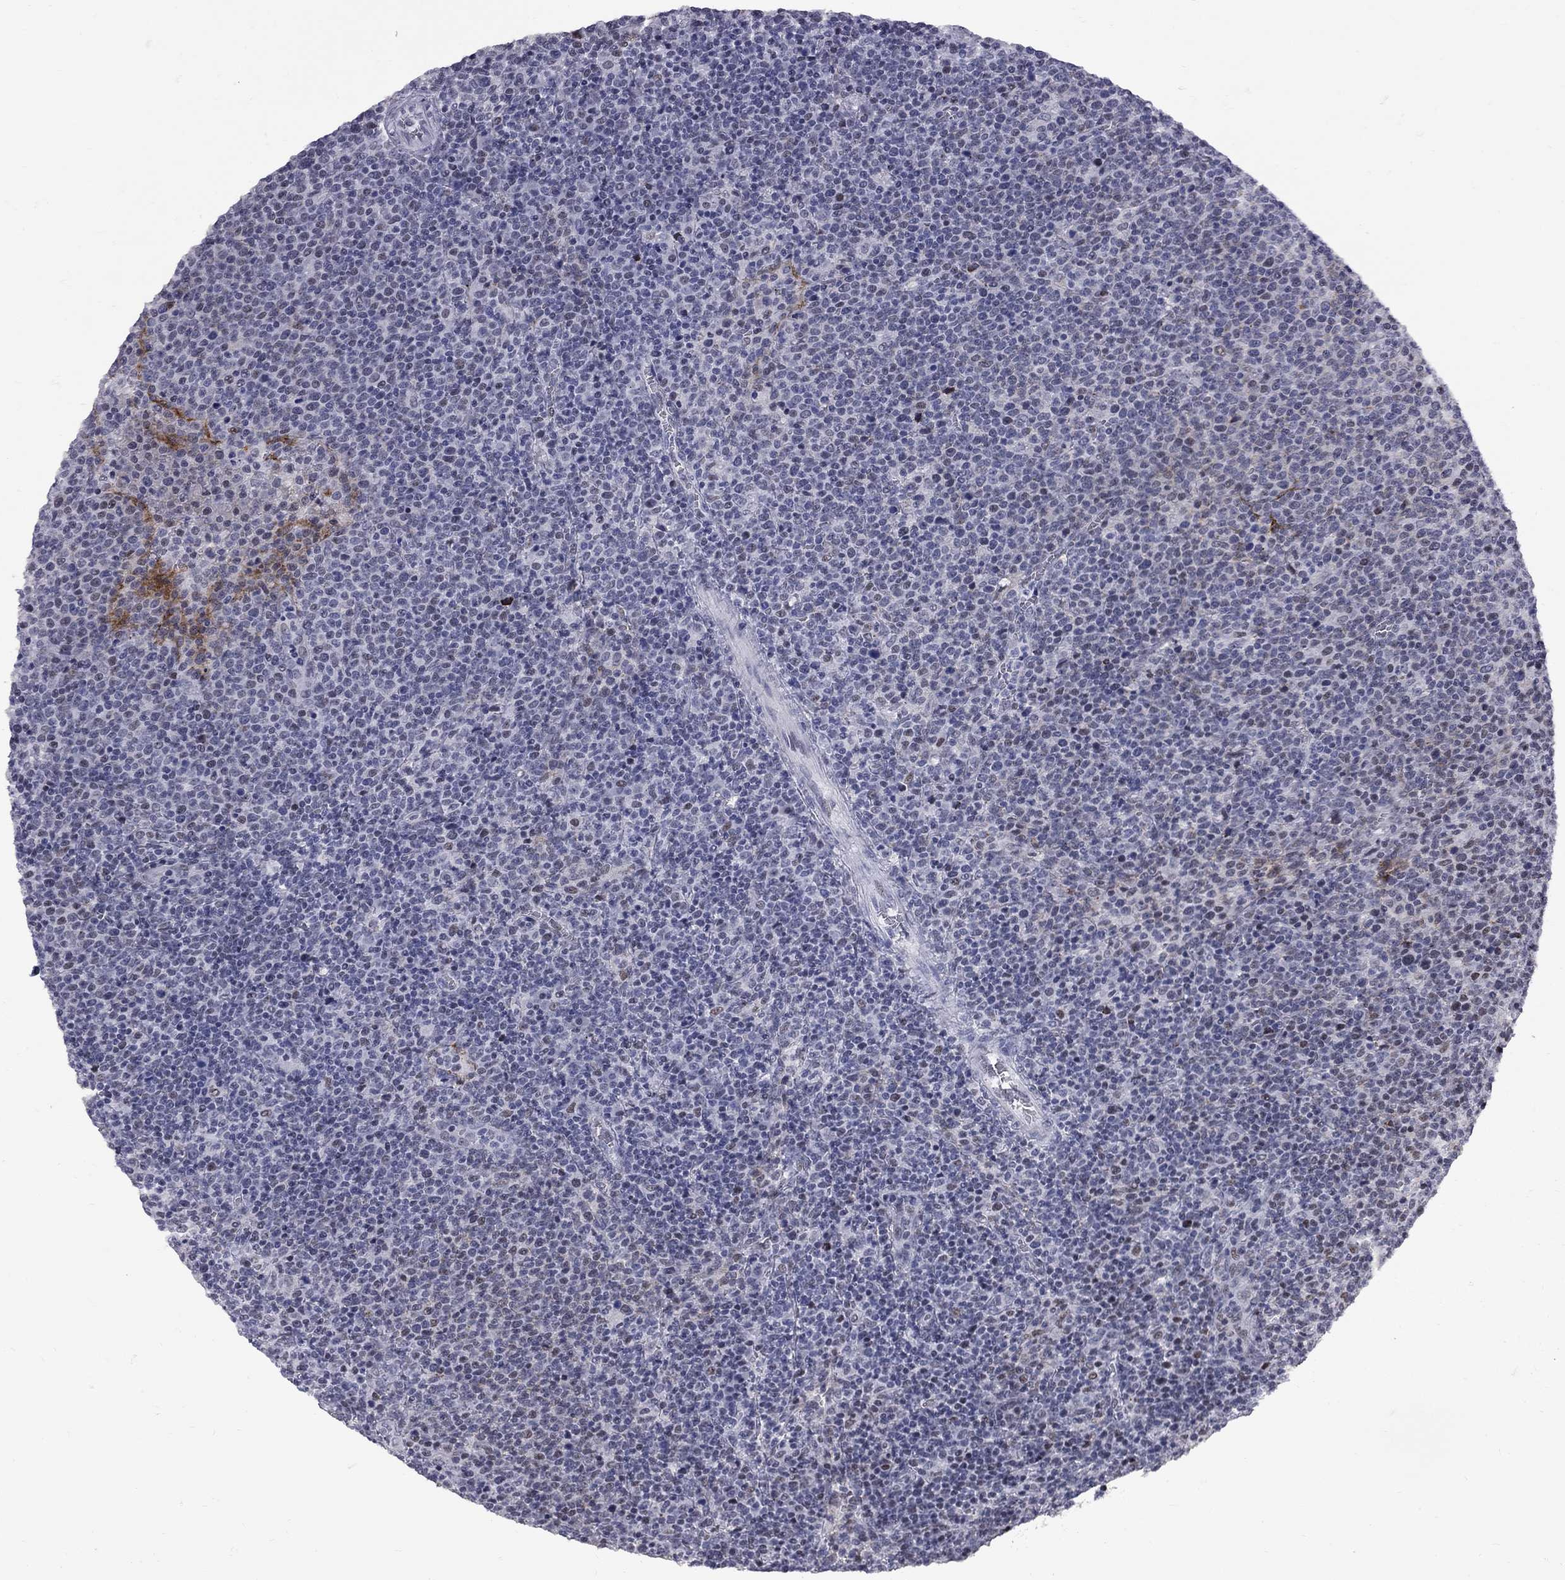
{"staining": {"intensity": "negative", "quantity": "none", "location": "none"}, "tissue": "lymphoma", "cell_type": "Tumor cells", "image_type": "cancer", "snomed": [{"axis": "morphology", "description": "Malignant lymphoma, non-Hodgkin's type, High grade"}, {"axis": "topography", "description": "Lymph node"}], "caption": "High magnification brightfield microscopy of high-grade malignant lymphoma, non-Hodgkin's type stained with DAB (3,3'-diaminobenzidine) (brown) and counterstained with hematoxylin (blue): tumor cells show no significant expression.", "gene": "ZNF154", "patient": {"sex": "male", "age": 61}}